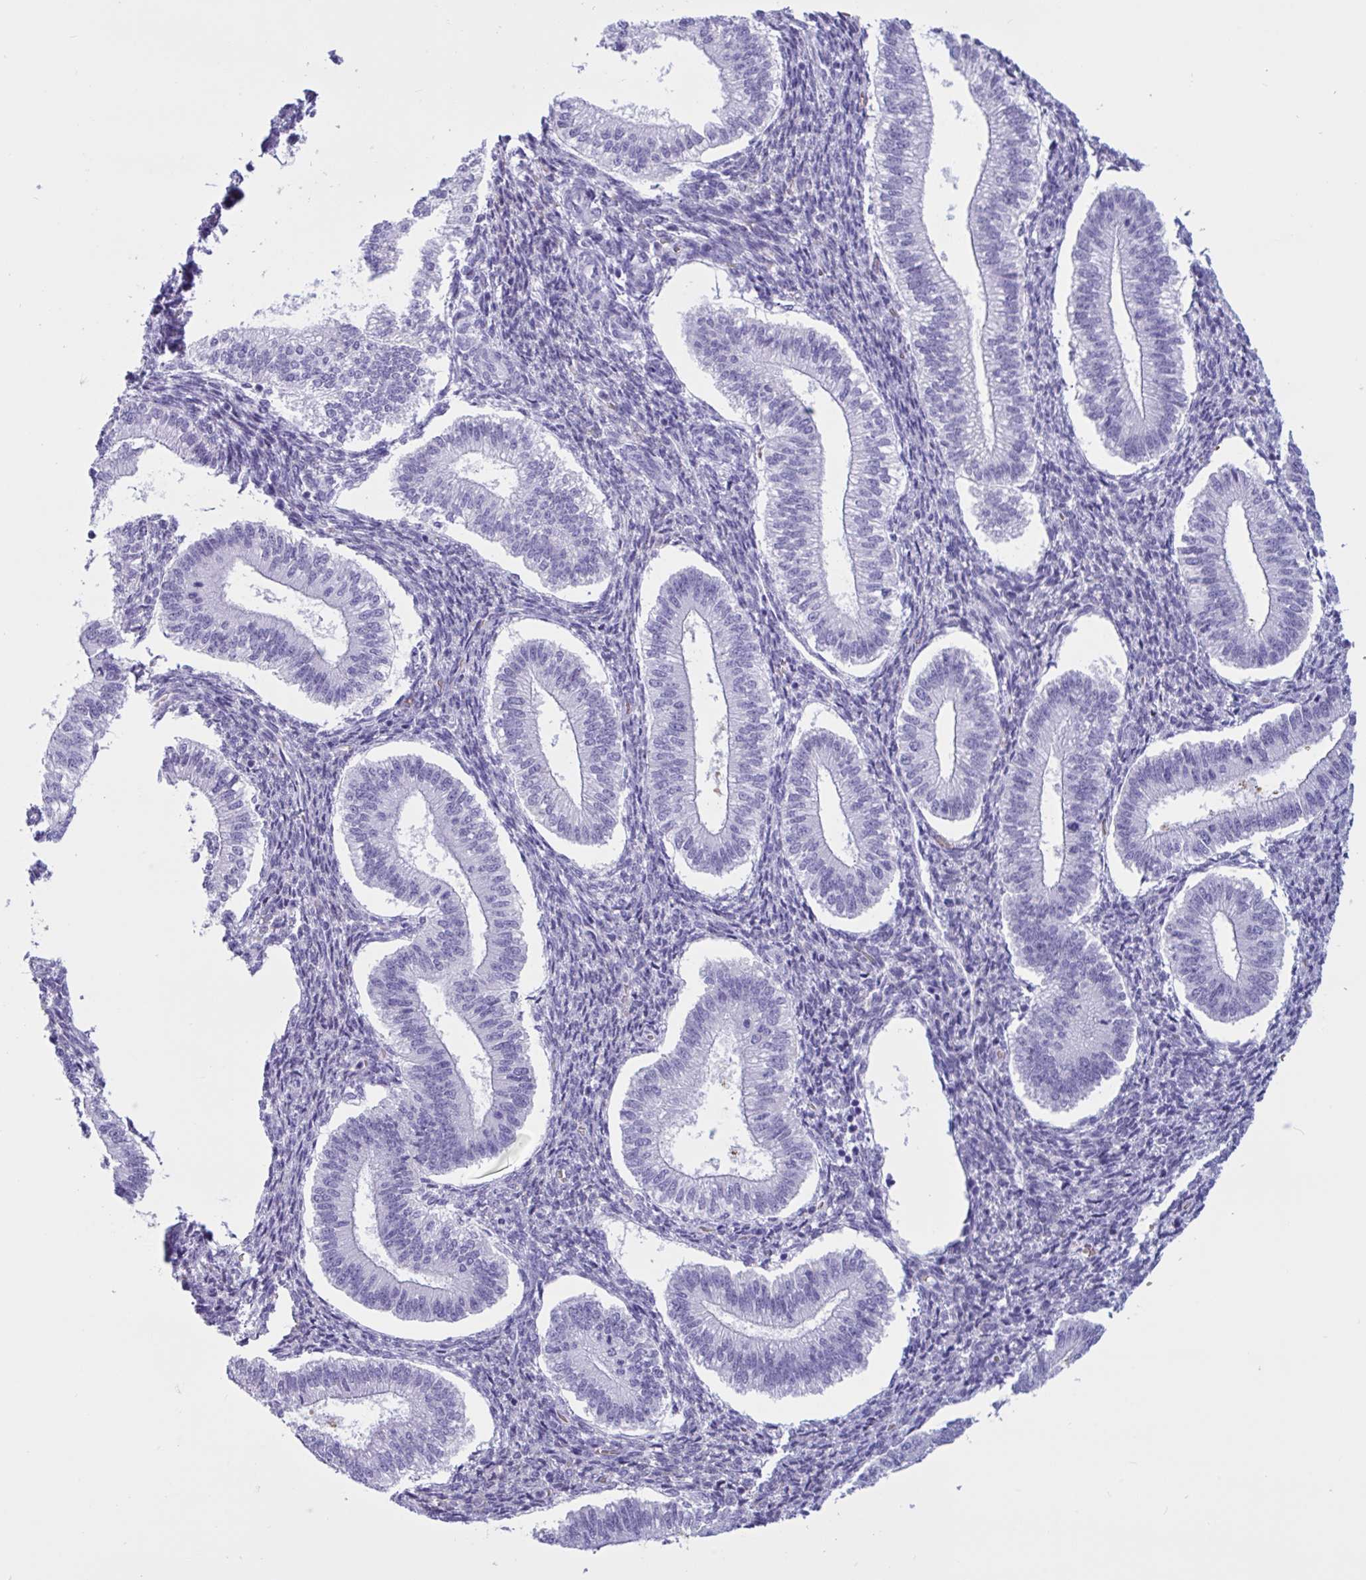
{"staining": {"intensity": "negative", "quantity": "none", "location": "none"}, "tissue": "endometrium", "cell_type": "Cells in endometrial stroma", "image_type": "normal", "snomed": [{"axis": "morphology", "description": "Normal tissue, NOS"}, {"axis": "topography", "description": "Endometrium"}], "caption": "An image of human endometrium is negative for staining in cells in endometrial stroma. (Brightfield microscopy of DAB (3,3'-diaminobenzidine) immunohistochemistry at high magnification).", "gene": "SLC2A1", "patient": {"sex": "female", "age": 25}}